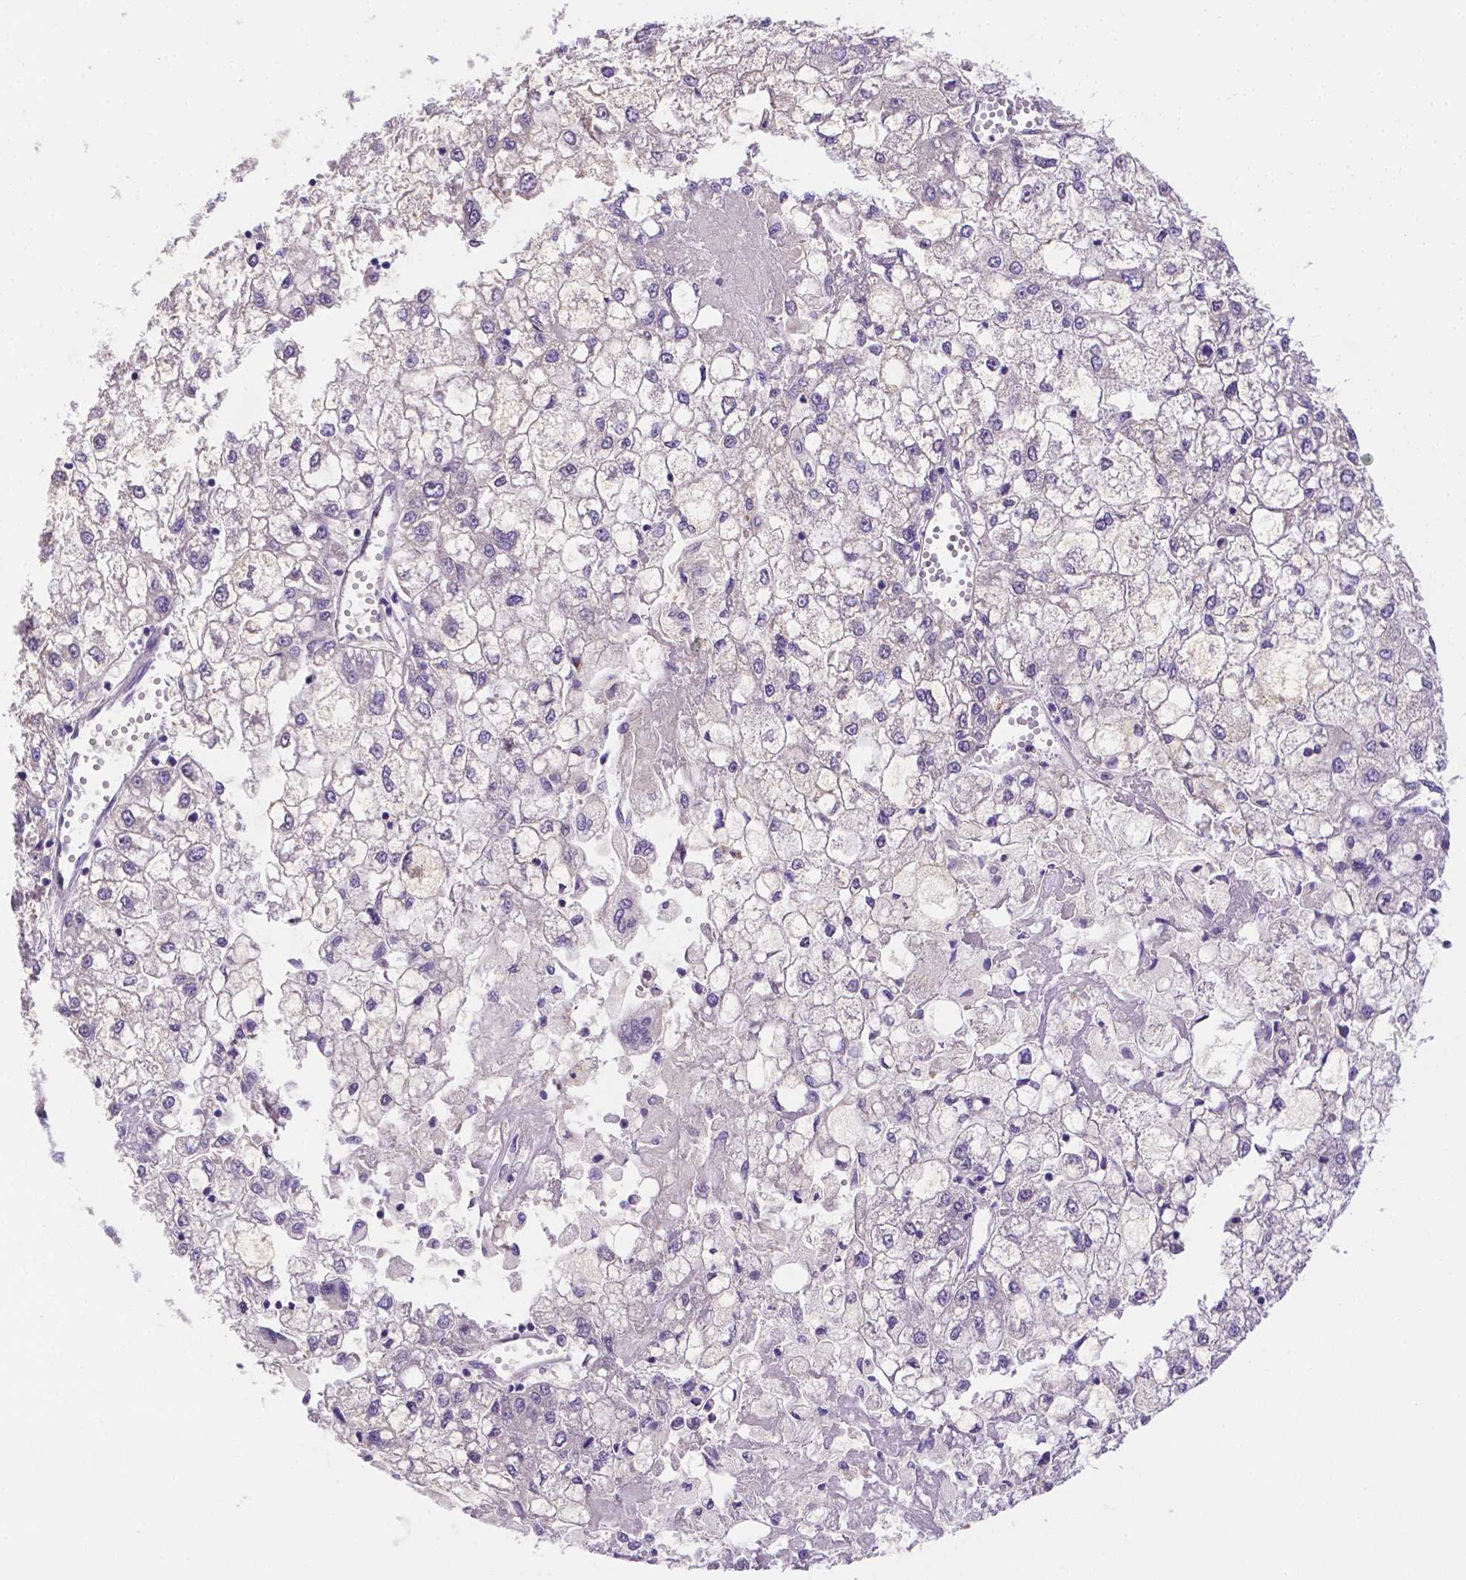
{"staining": {"intensity": "negative", "quantity": "none", "location": "none"}, "tissue": "liver cancer", "cell_type": "Tumor cells", "image_type": "cancer", "snomed": [{"axis": "morphology", "description": "Carcinoma, Hepatocellular, NOS"}, {"axis": "topography", "description": "Liver"}], "caption": "The histopathology image displays no staining of tumor cells in liver cancer. (Stains: DAB immunohistochemistry with hematoxylin counter stain, Microscopy: brightfield microscopy at high magnification).", "gene": "NXPH2", "patient": {"sex": "male", "age": 40}}